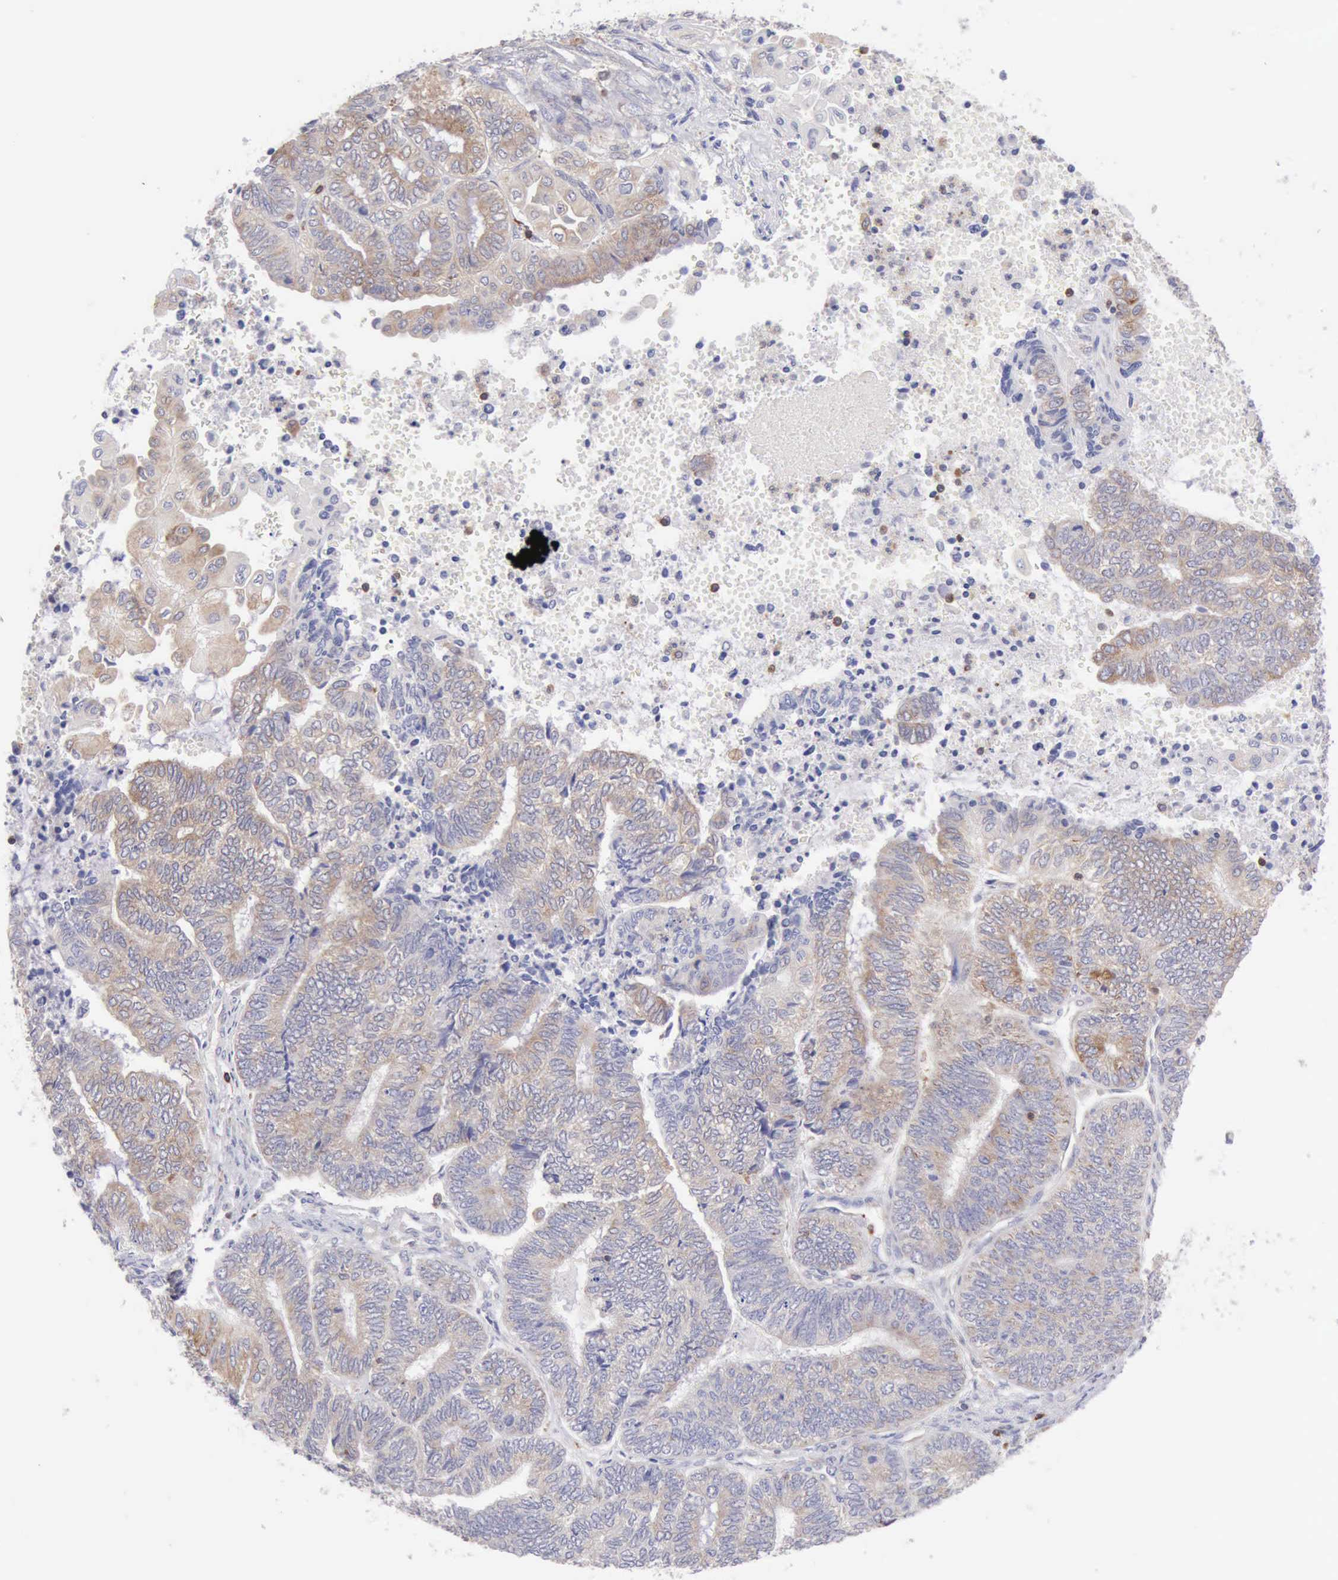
{"staining": {"intensity": "weak", "quantity": "25%-75%", "location": "cytoplasmic/membranous"}, "tissue": "endometrial cancer", "cell_type": "Tumor cells", "image_type": "cancer", "snomed": [{"axis": "morphology", "description": "Adenocarcinoma, NOS"}, {"axis": "topography", "description": "Uterus"}, {"axis": "topography", "description": "Endometrium"}], "caption": "Endometrial adenocarcinoma was stained to show a protein in brown. There is low levels of weak cytoplasmic/membranous positivity in about 25%-75% of tumor cells.", "gene": "SASH3", "patient": {"sex": "female", "age": 70}}